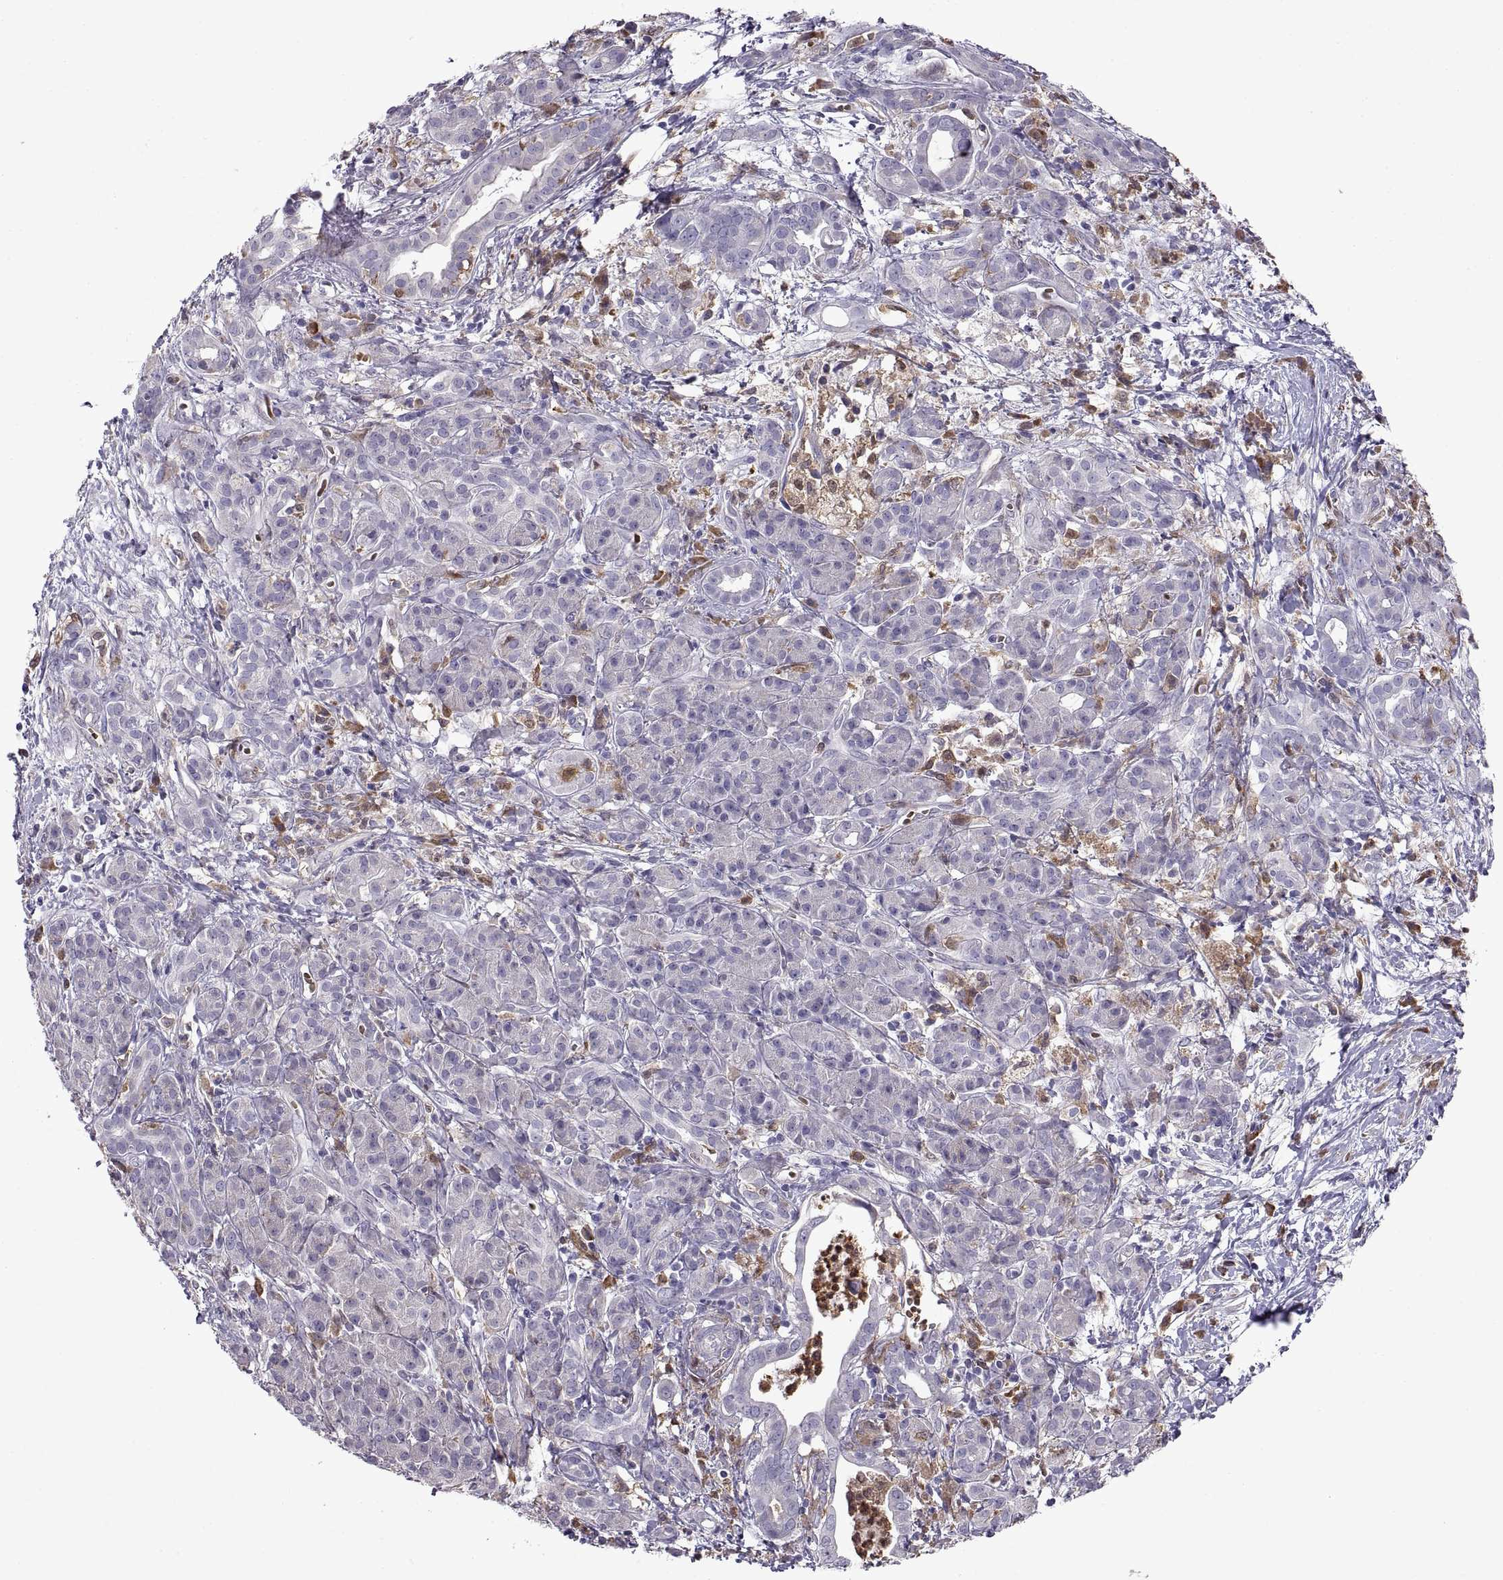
{"staining": {"intensity": "negative", "quantity": "none", "location": "none"}, "tissue": "pancreatic cancer", "cell_type": "Tumor cells", "image_type": "cancer", "snomed": [{"axis": "morphology", "description": "Adenocarcinoma, NOS"}, {"axis": "topography", "description": "Pancreas"}], "caption": "A high-resolution histopathology image shows immunohistochemistry staining of pancreatic cancer, which shows no significant staining in tumor cells. (Stains: DAB (3,3'-diaminobenzidine) immunohistochemistry with hematoxylin counter stain, Microscopy: brightfield microscopy at high magnification).", "gene": "DOK3", "patient": {"sex": "male", "age": 61}}